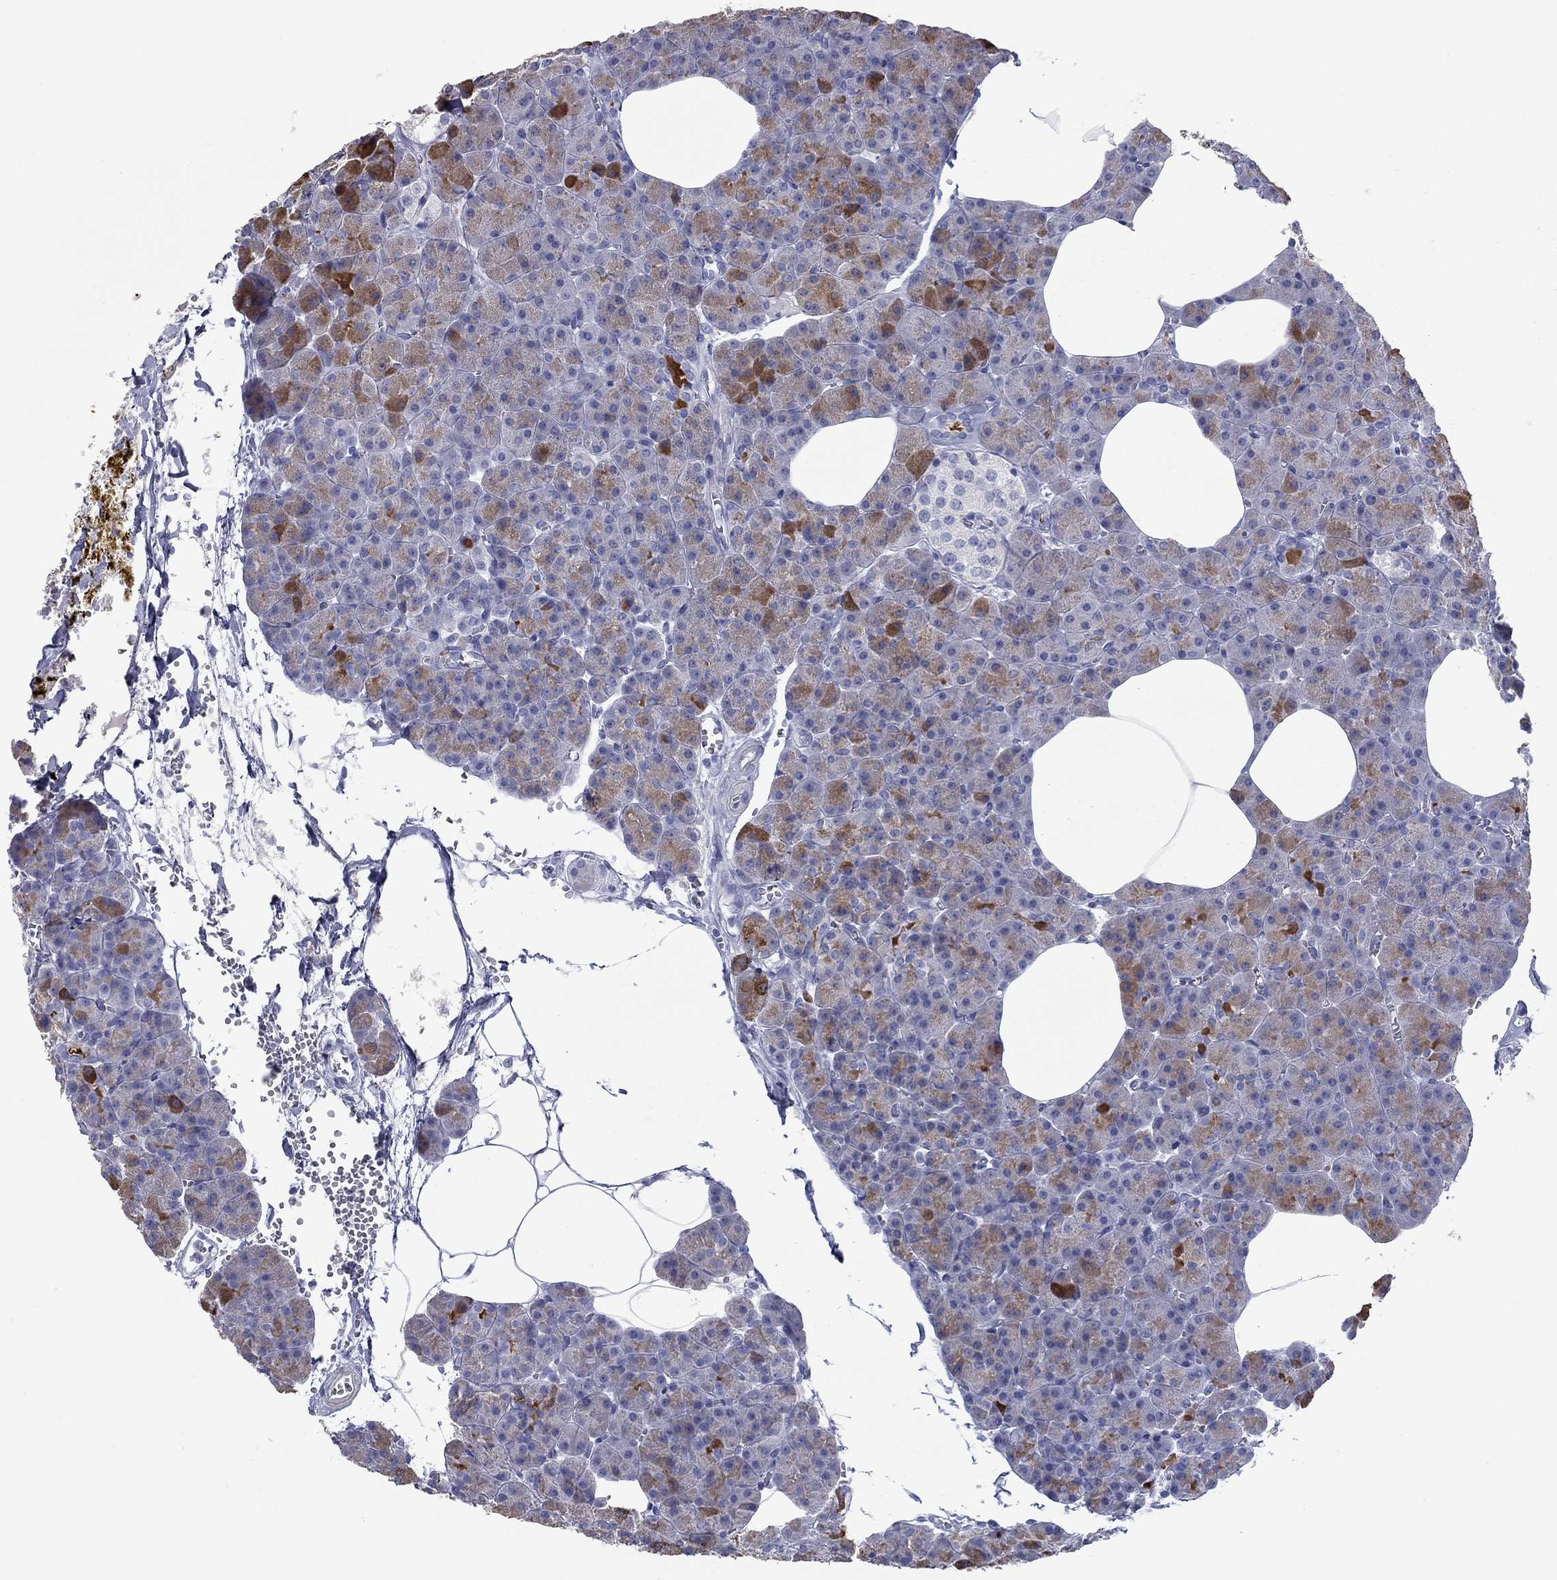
{"staining": {"intensity": "strong", "quantity": "25%-75%", "location": "cytoplasmic/membranous"}, "tissue": "pancreas", "cell_type": "Exocrine glandular cells", "image_type": "normal", "snomed": [{"axis": "morphology", "description": "Normal tissue, NOS"}, {"axis": "topography", "description": "Pancreas"}], "caption": "This histopathology image exhibits immunohistochemistry (IHC) staining of benign pancreas, with high strong cytoplasmic/membranous expression in approximately 25%-75% of exocrine glandular cells.", "gene": "KIRREL2", "patient": {"sex": "female", "age": 45}}